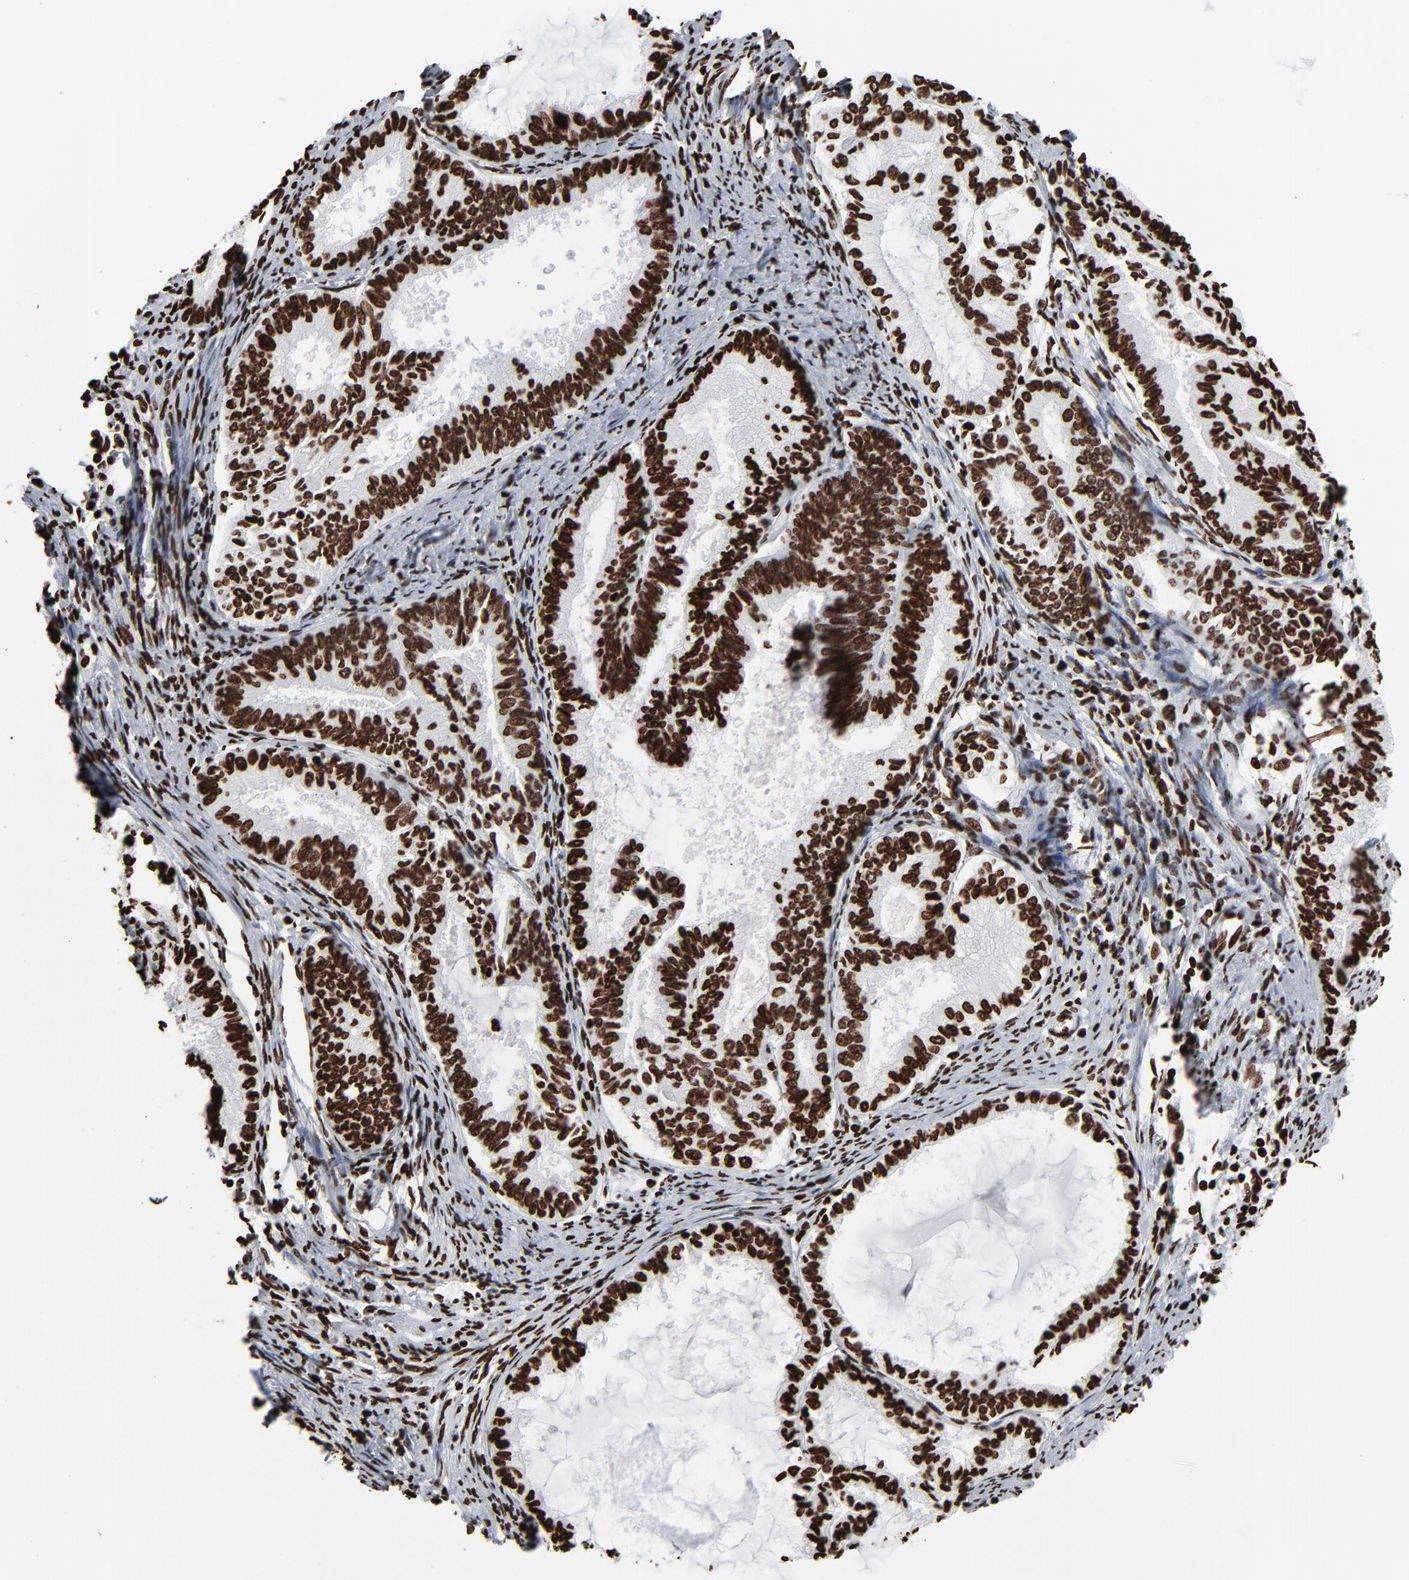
{"staining": {"intensity": "strong", "quantity": ">75%", "location": "nuclear"}, "tissue": "endometrial cancer", "cell_type": "Tumor cells", "image_type": "cancer", "snomed": [{"axis": "morphology", "description": "Adenocarcinoma, NOS"}, {"axis": "topography", "description": "Endometrium"}], "caption": "A high amount of strong nuclear positivity is seen in approximately >75% of tumor cells in endometrial cancer tissue. Using DAB (3,3'-diaminobenzidine) (brown) and hematoxylin (blue) stains, captured at high magnification using brightfield microscopy.", "gene": "H3-4", "patient": {"sex": "female", "age": 86}}